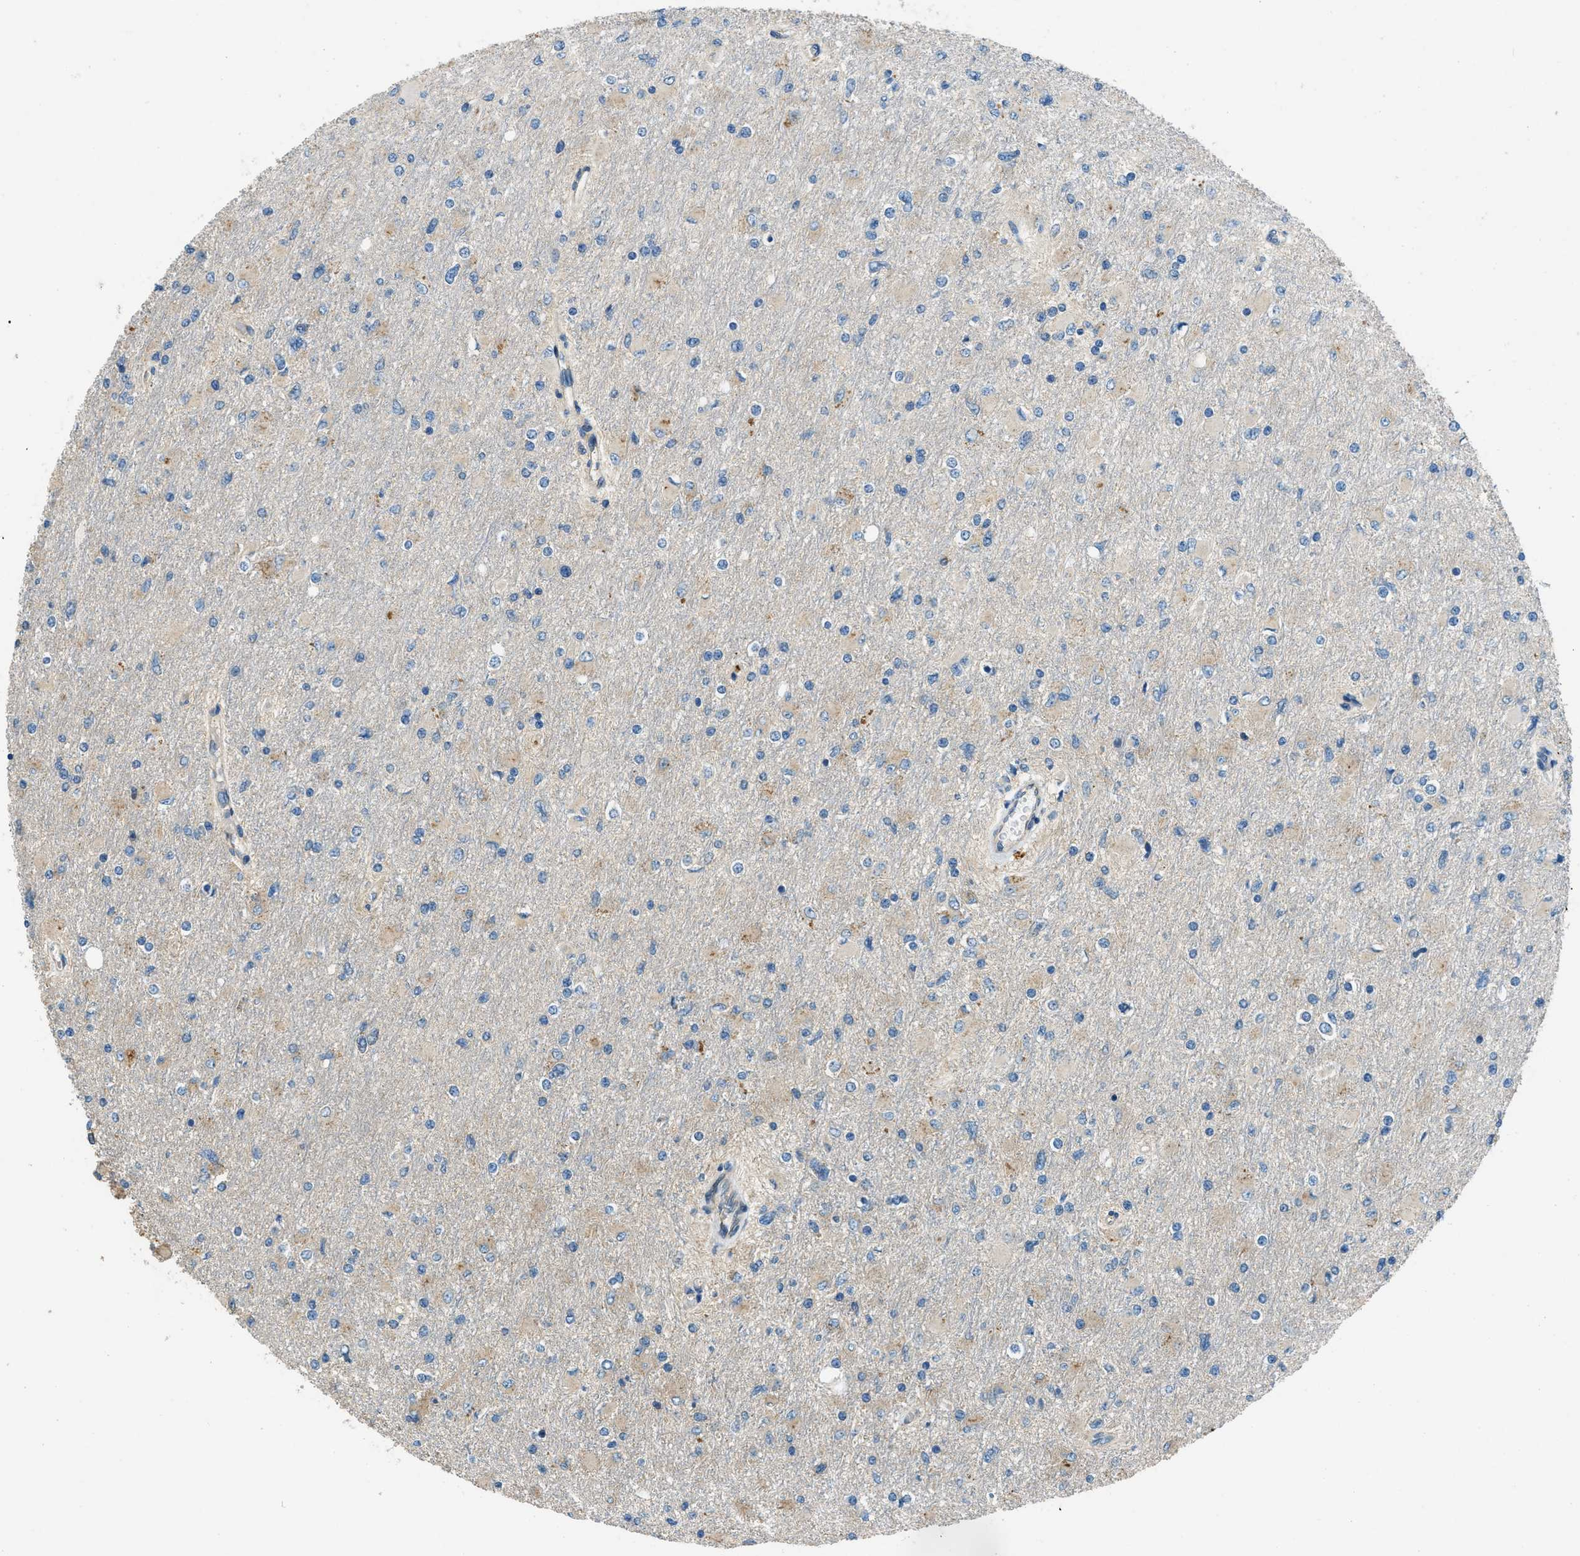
{"staining": {"intensity": "weak", "quantity": "<25%", "location": "cytoplasmic/membranous"}, "tissue": "glioma", "cell_type": "Tumor cells", "image_type": "cancer", "snomed": [{"axis": "morphology", "description": "Glioma, malignant, High grade"}, {"axis": "topography", "description": "Cerebral cortex"}], "caption": "Tumor cells are negative for brown protein staining in malignant high-grade glioma.", "gene": "GIMAP8", "patient": {"sex": "female", "age": 36}}